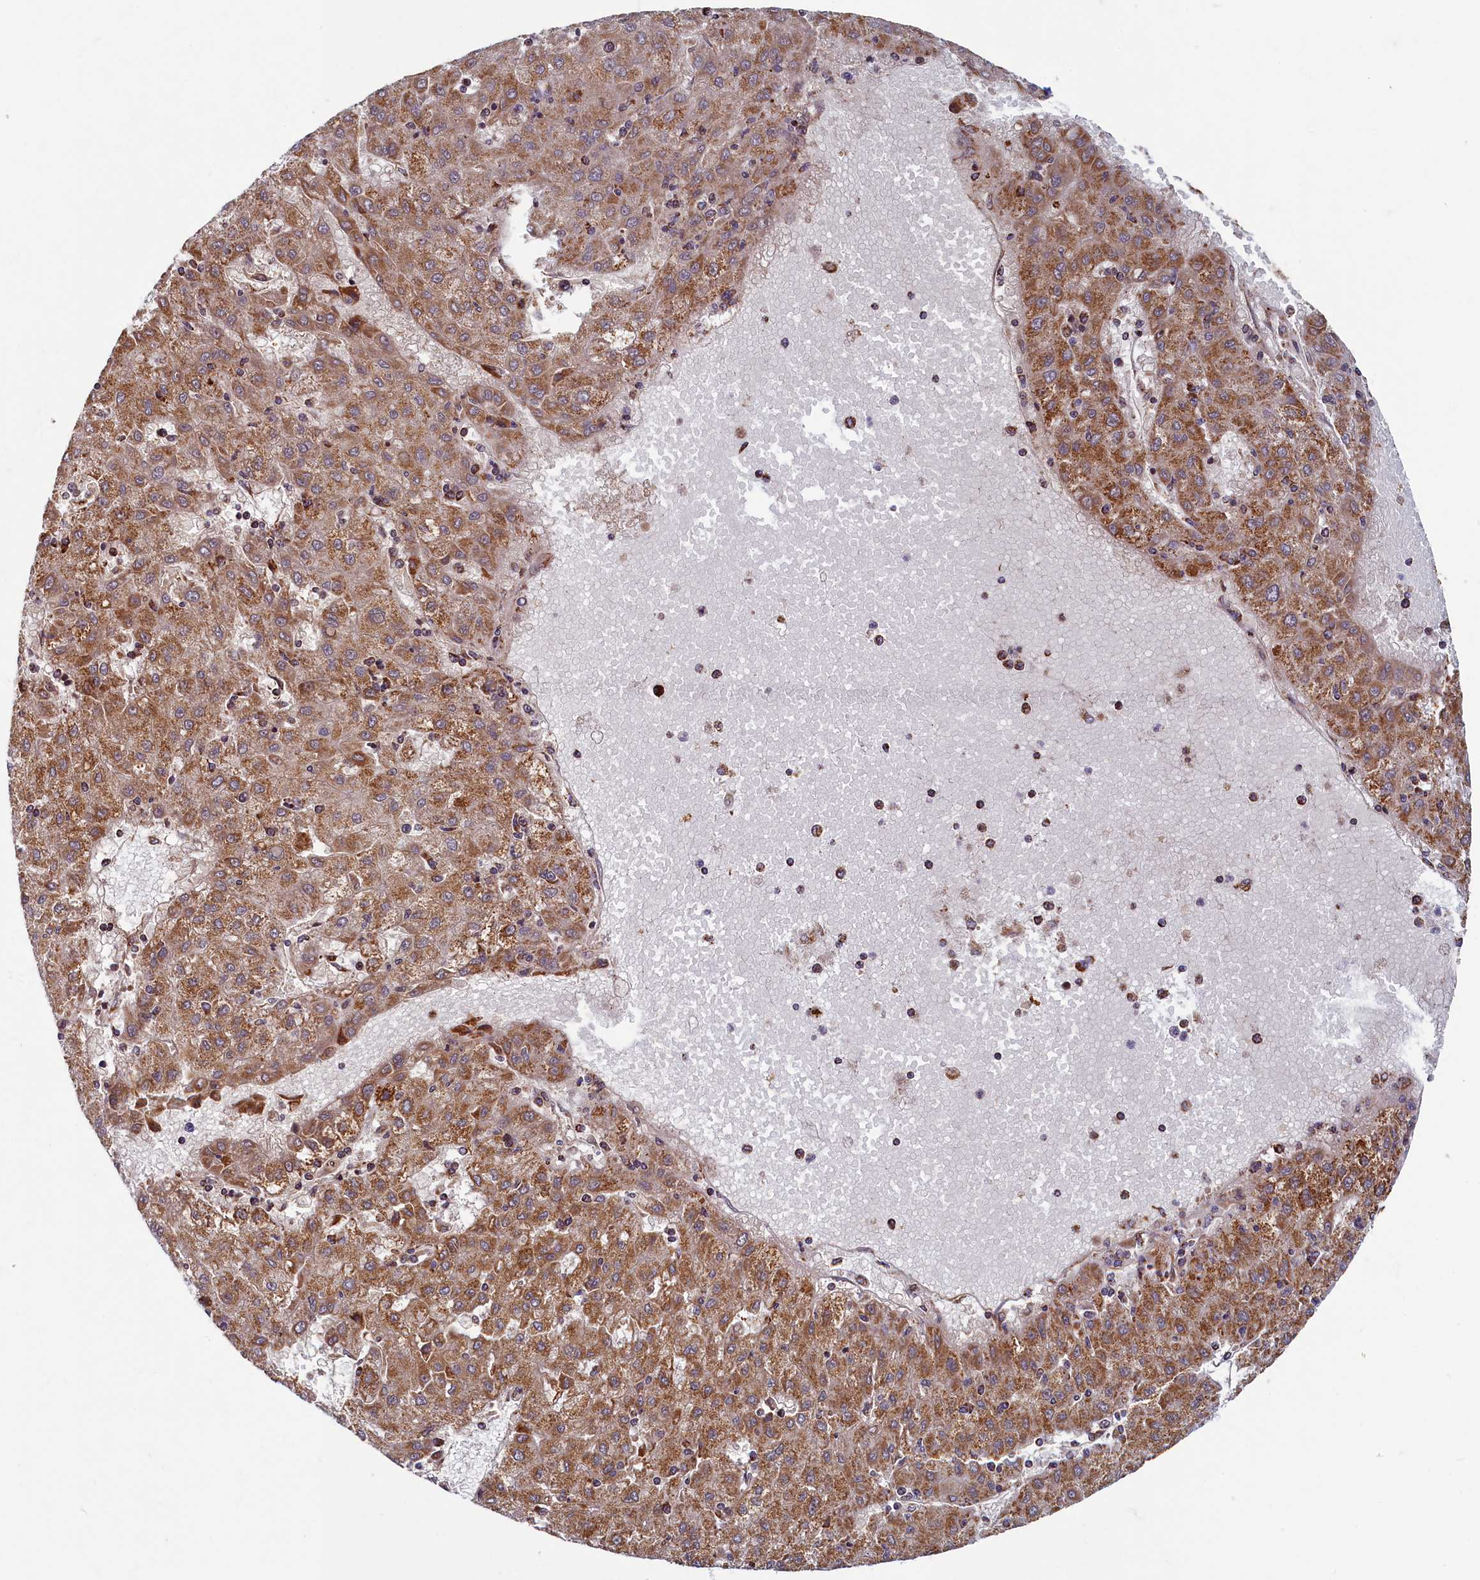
{"staining": {"intensity": "moderate", "quantity": ">75%", "location": "cytoplasmic/membranous"}, "tissue": "liver cancer", "cell_type": "Tumor cells", "image_type": "cancer", "snomed": [{"axis": "morphology", "description": "Carcinoma, Hepatocellular, NOS"}, {"axis": "topography", "description": "Liver"}], "caption": "This image exhibits immunohistochemistry staining of liver cancer, with medium moderate cytoplasmic/membranous expression in about >75% of tumor cells.", "gene": "SPR", "patient": {"sex": "male", "age": 72}}